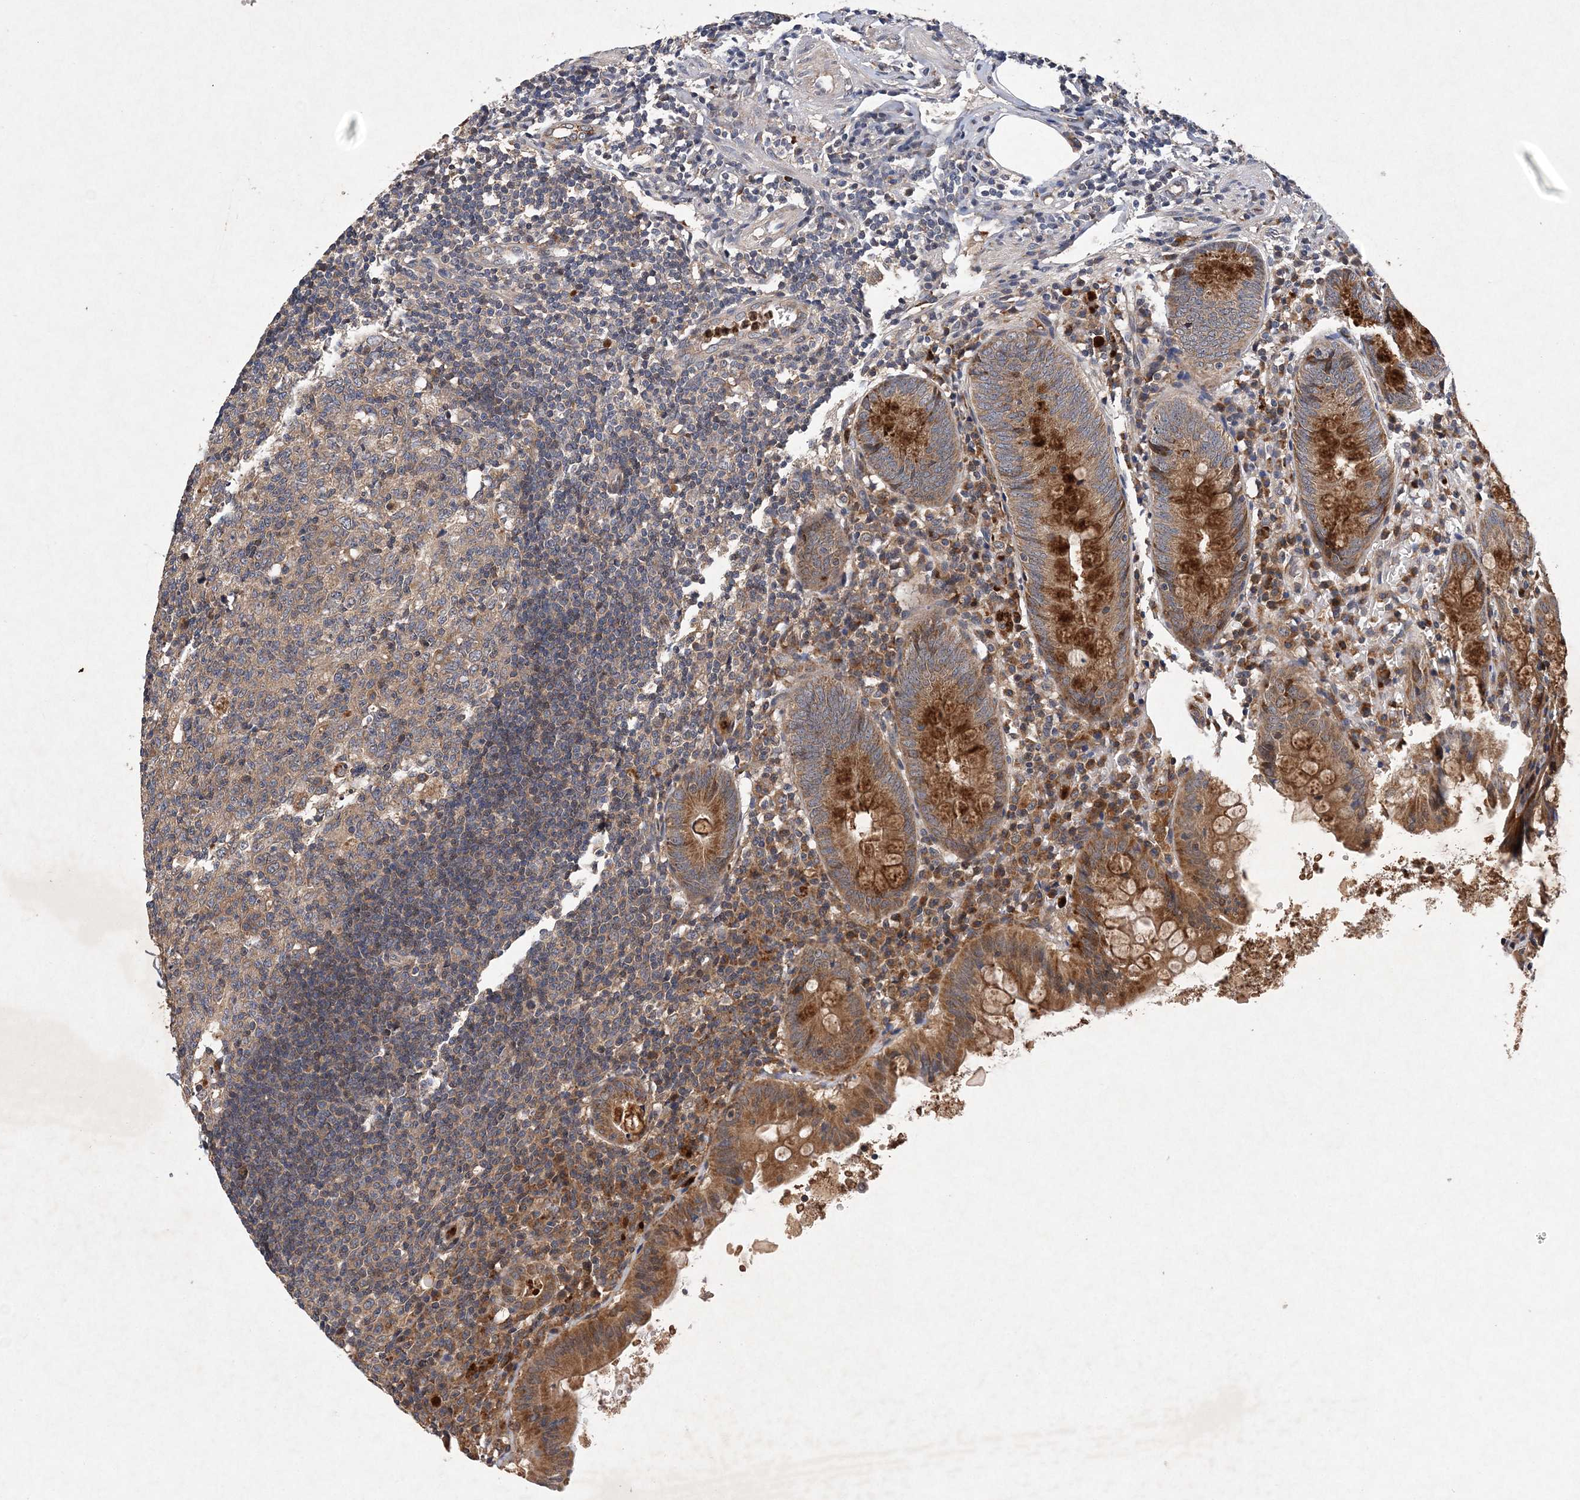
{"staining": {"intensity": "strong", "quantity": ">75%", "location": "cytoplasmic/membranous"}, "tissue": "appendix", "cell_type": "Glandular cells", "image_type": "normal", "snomed": [{"axis": "morphology", "description": "Normal tissue, NOS"}, {"axis": "topography", "description": "Appendix"}], "caption": "Normal appendix demonstrates strong cytoplasmic/membranous positivity in about >75% of glandular cells.", "gene": "PROSER1", "patient": {"sex": "female", "age": 54}}